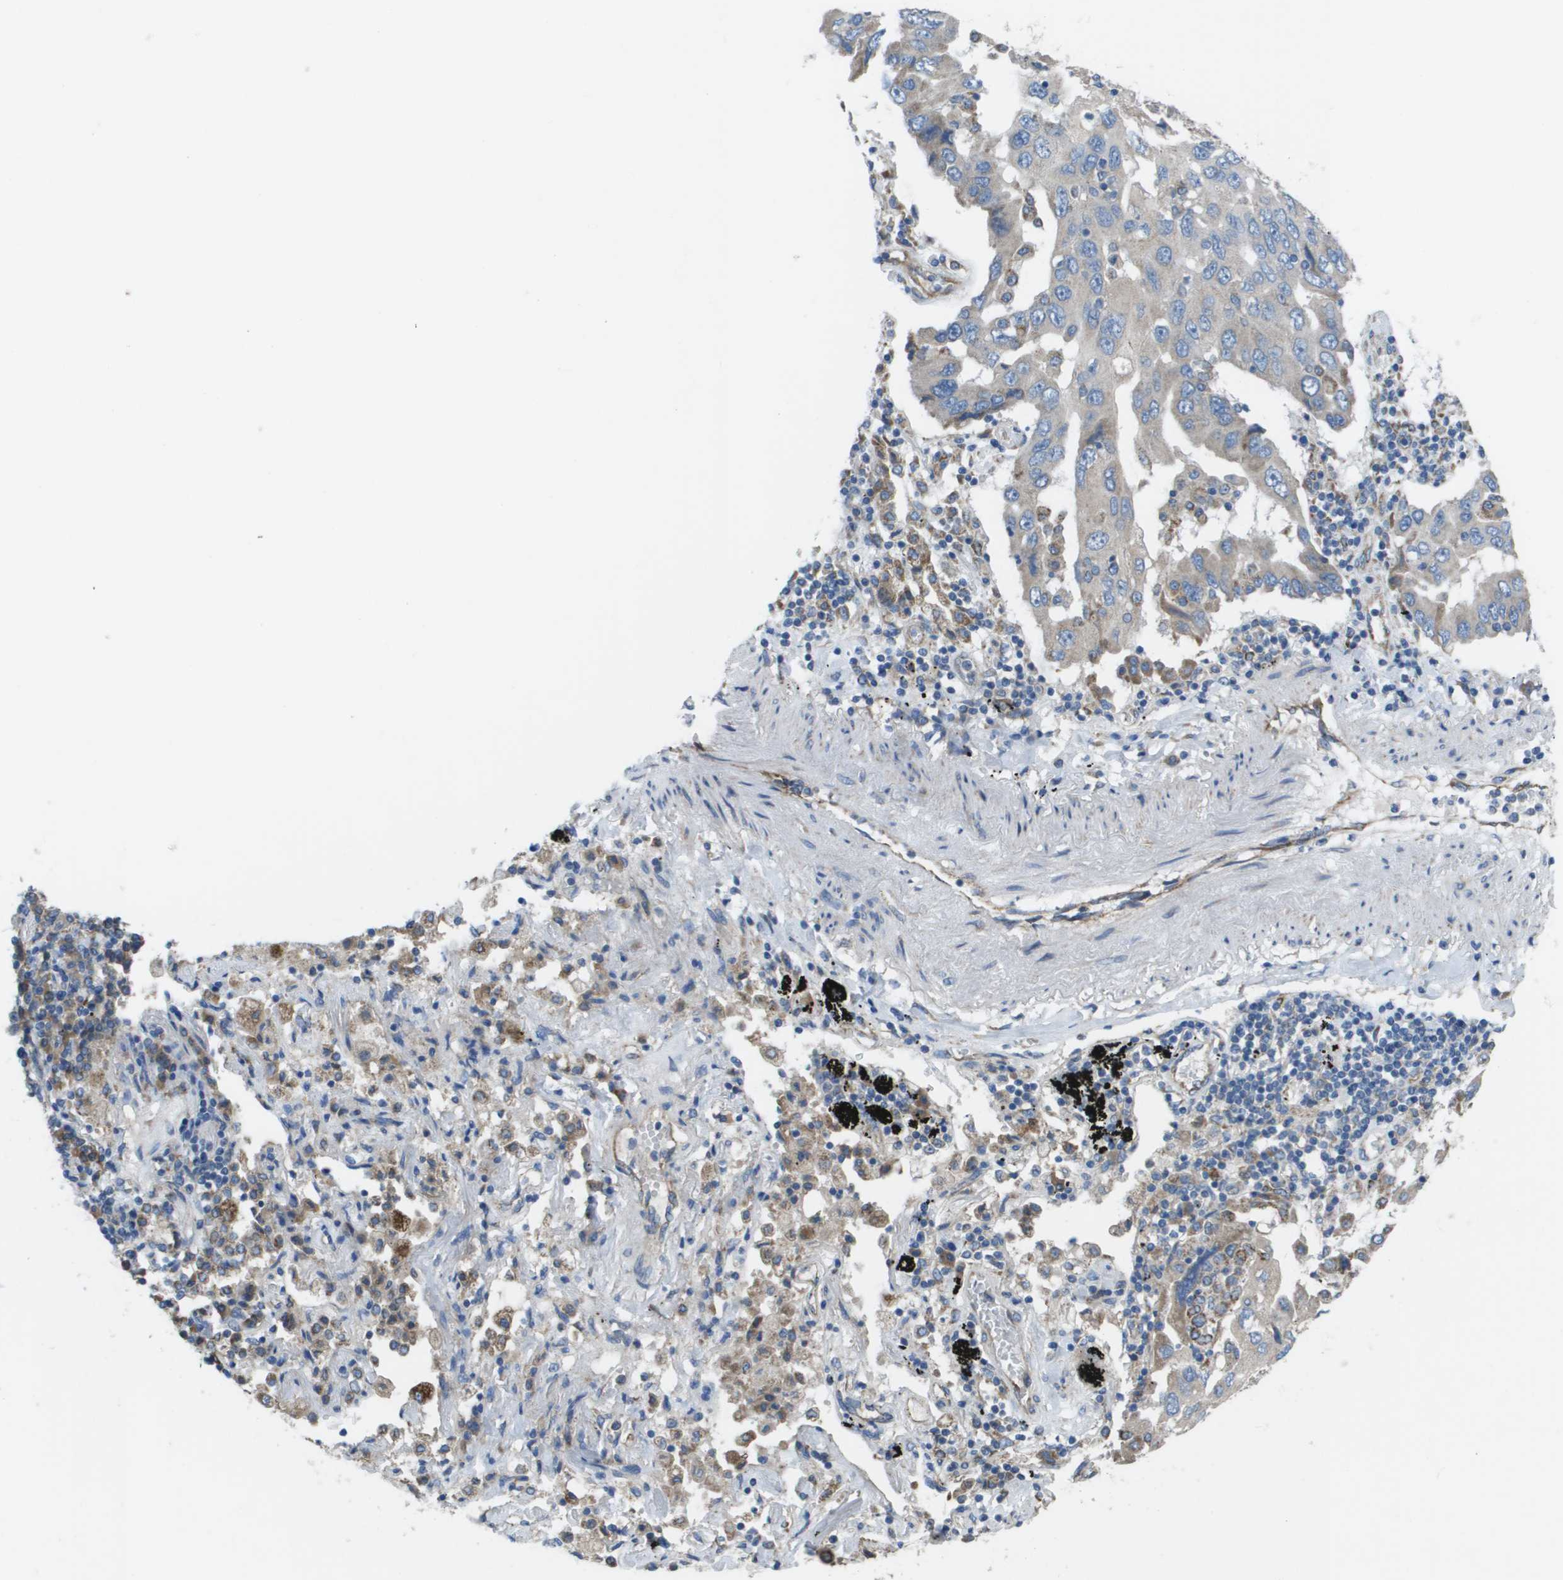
{"staining": {"intensity": "weak", "quantity": "25%-75%", "location": "cytoplasmic/membranous"}, "tissue": "lung cancer", "cell_type": "Tumor cells", "image_type": "cancer", "snomed": [{"axis": "morphology", "description": "Adenocarcinoma, NOS"}, {"axis": "topography", "description": "Lung"}], "caption": "Protein expression by immunohistochemistry (IHC) reveals weak cytoplasmic/membranous expression in approximately 25%-75% of tumor cells in lung cancer.", "gene": "CLCN2", "patient": {"sex": "female", "age": 65}}